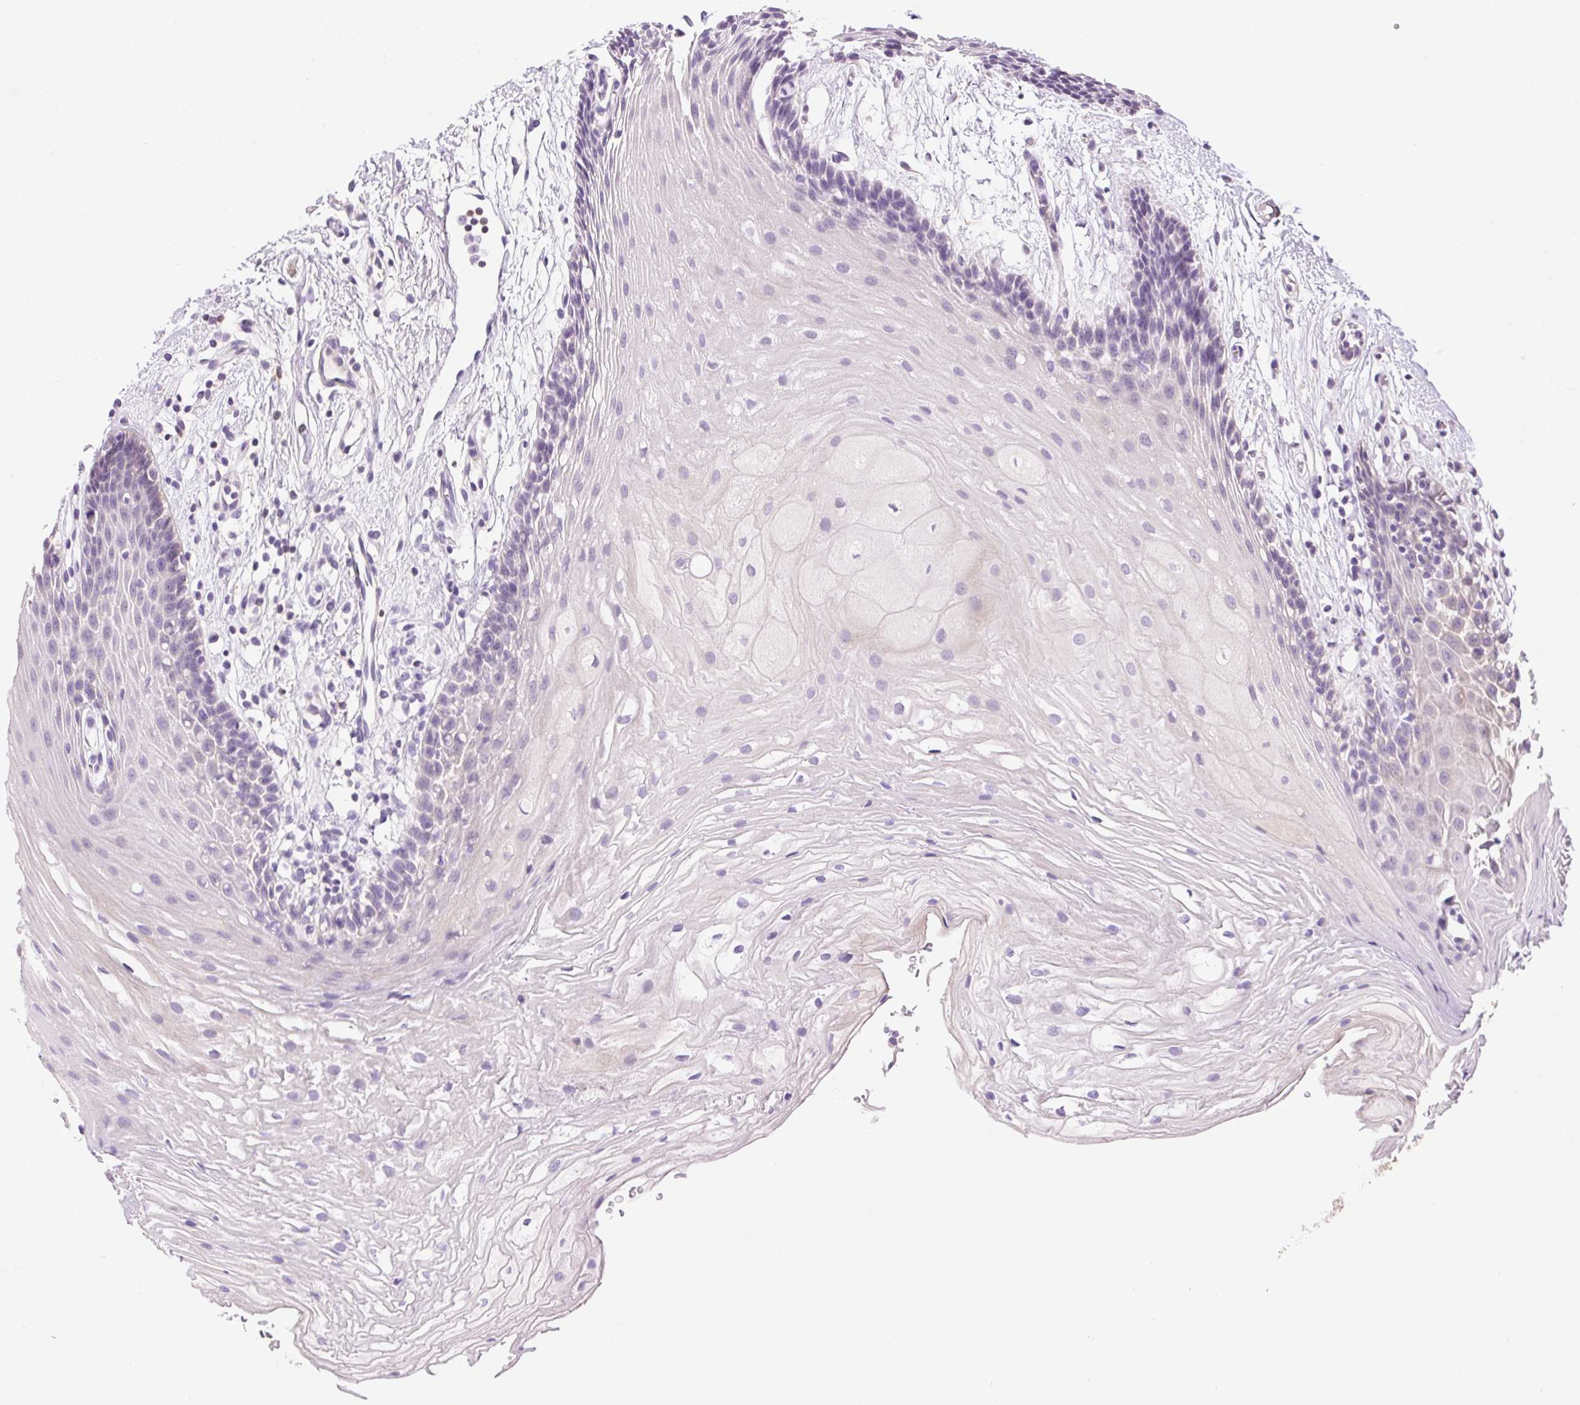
{"staining": {"intensity": "negative", "quantity": "none", "location": "none"}, "tissue": "oral mucosa", "cell_type": "Squamous epithelial cells", "image_type": "normal", "snomed": [{"axis": "morphology", "description": "Normal tissue, NOS"}, {"axis": "morphology", "description": "Squamous cell carcinoma, NOS"}, {"axis": "topography", "description": "Oral tissue"}, {"axis": "topography", "description": "Tounge, NOS"}, {"axis": "topography", "description": "Head-Neck"}], "caption": "This is an immunohistochemistry (IHC) histopathology image of benign oral mucosa. There is no staining in squamous epithelial cells.", "gene": "SYCE2", "patient": {"sex": "male", "age": 62}}